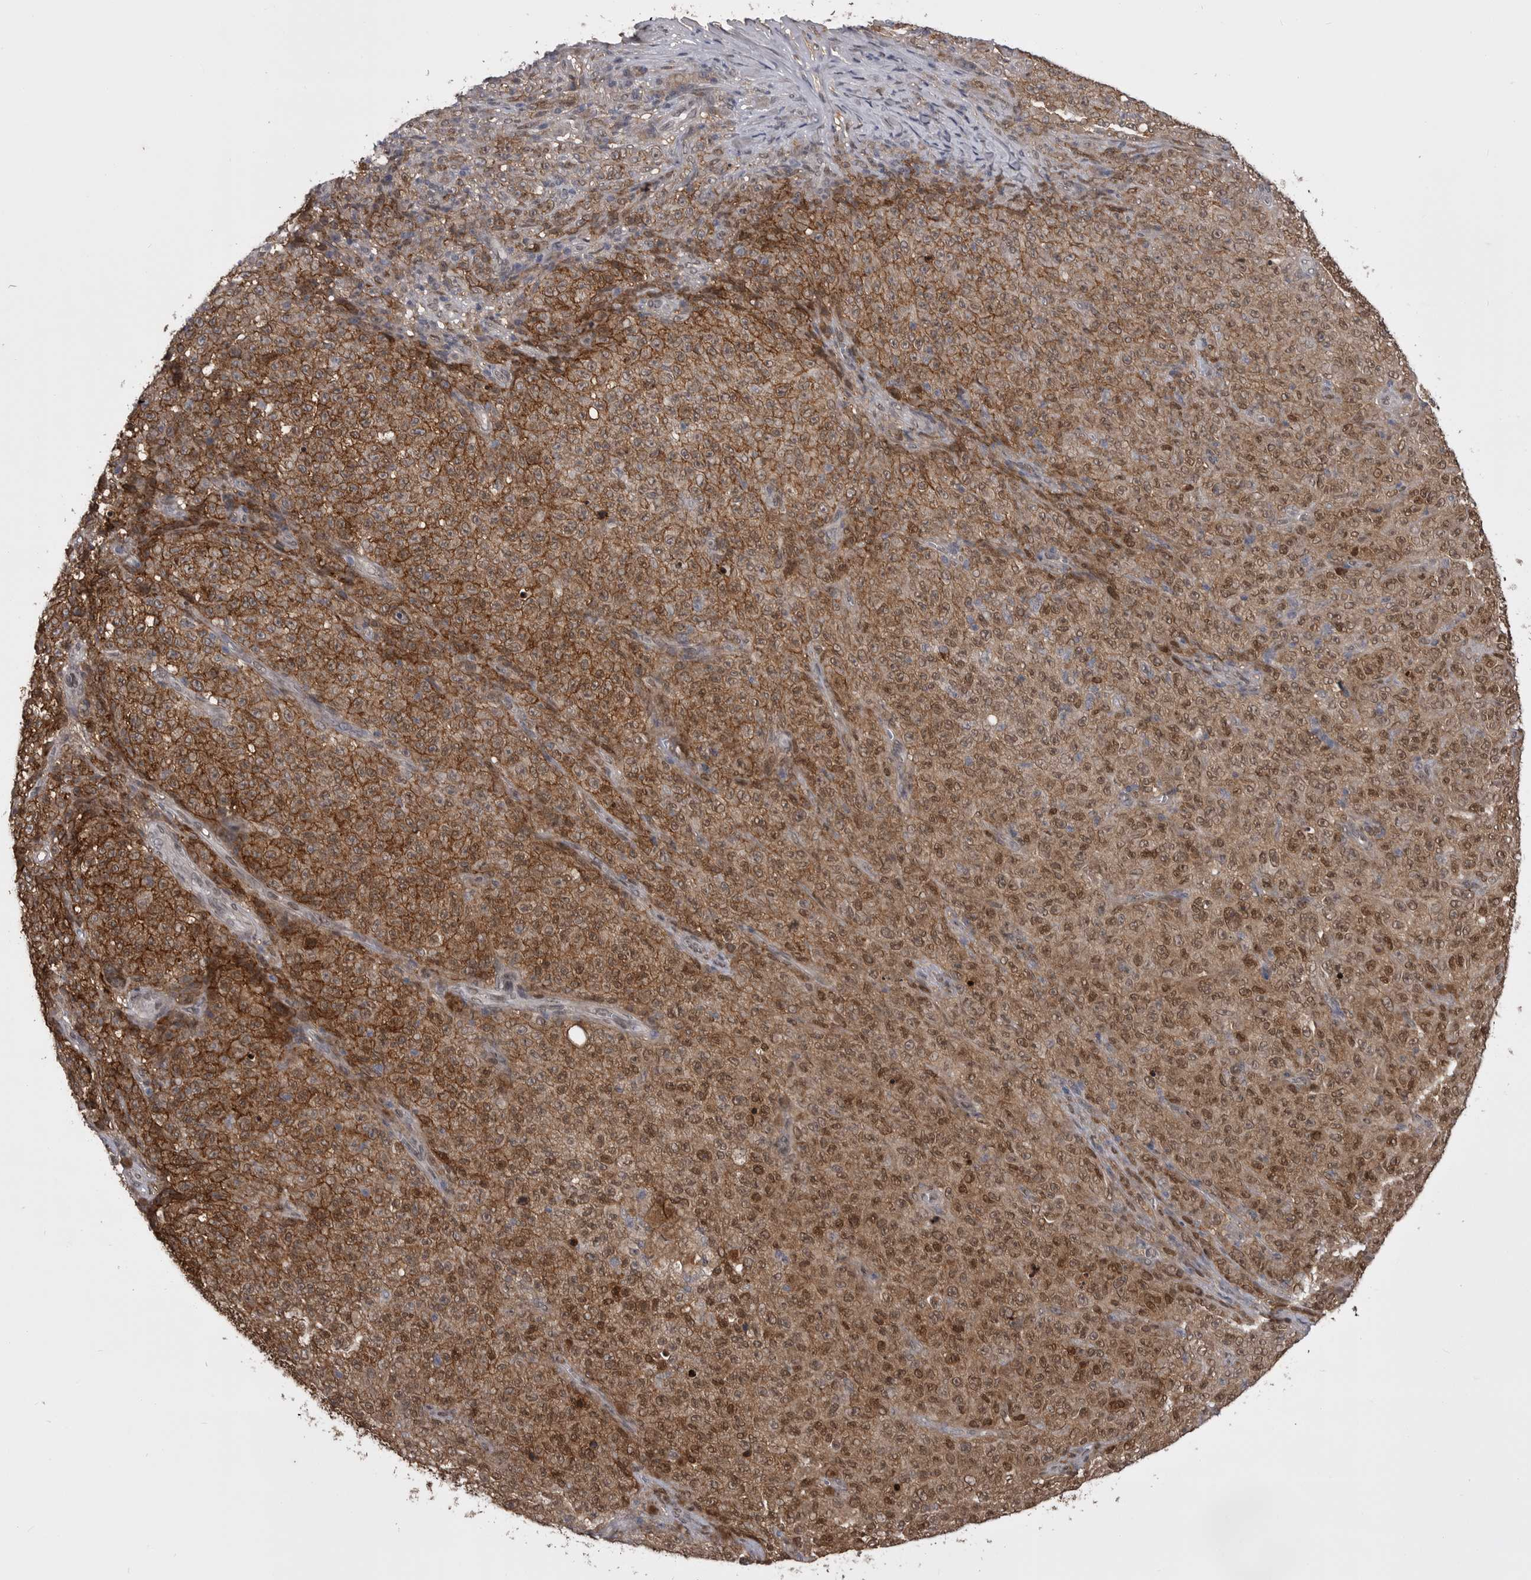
{"staining": {"intensity": "moderate", "quantity": ">75%", "location": "cytoplasmic/membranous,nuclear"}, "tissue": "melanoma", "cell_type": "Tumor cells", "image_type": "cancer", "snomed": [{"axis": "morphology", "description": "Malignant melanoma, NOS"}, {"axis": "topography", "description": "Skin"}], "caption": "The photomicrograph shows a brown stain indicating the presence of a protein in the cytoplasmic/membranous and nuclear of tumor cells in malignant melanoma.", "gene": "ABL1", "patient": {"sex": "female", "age": 82}}